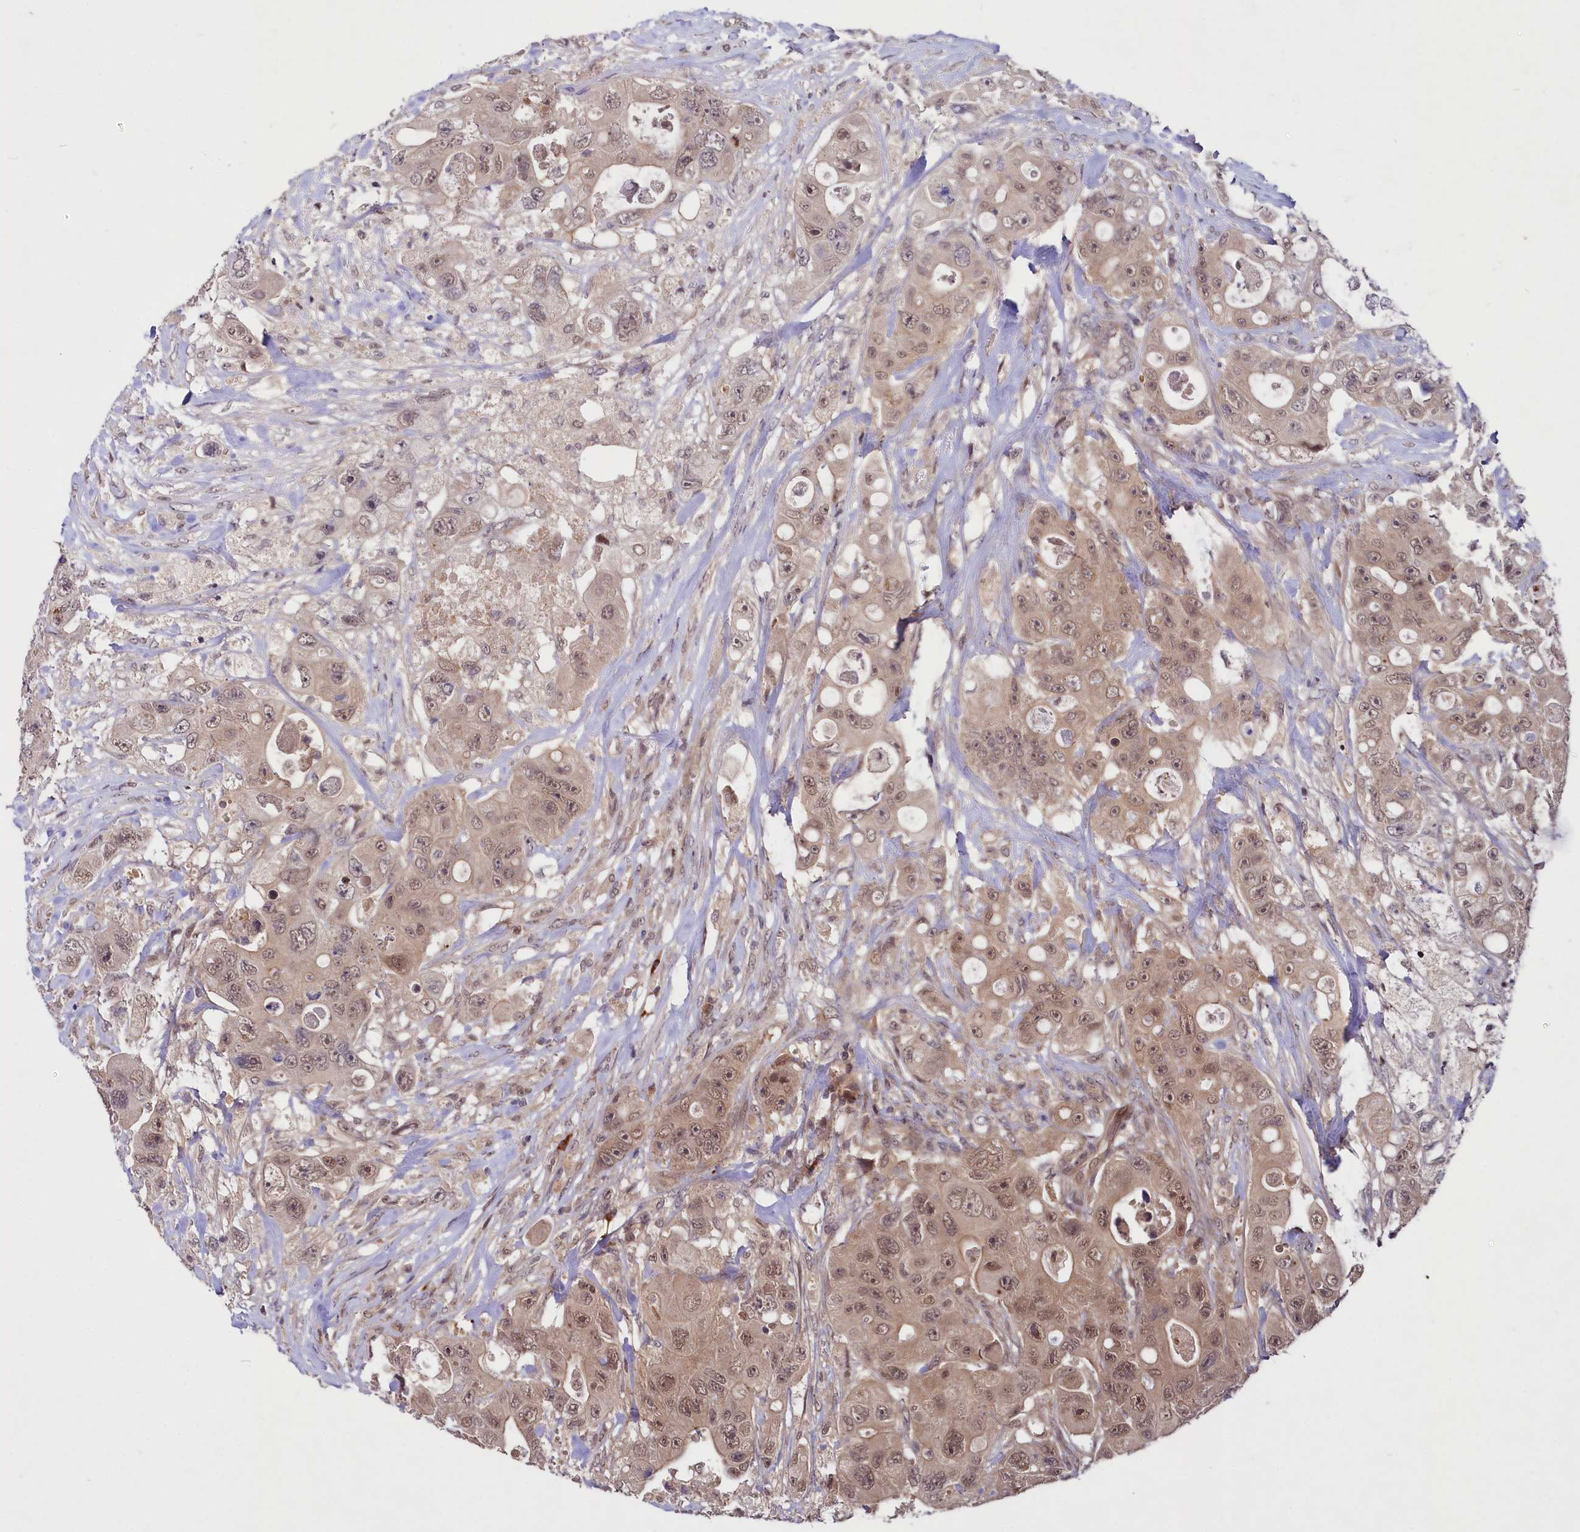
{"staining": {"intensity": "moderate", "quantity": ">75%", "location": "cytoplasmic/membranous,nuclear"}, "tissue": "colorectal cancer", "cell_type": "Tumor cells", "image_type": "cancer", "snomed": [{"axis": "morphology", "description": "Adenocarcinoma, NOS"}, {"axis": "topography", "description": "Colon"}], "caption": "Immunohistochemical staining of human adenocarcinoma (colorectal) demonstrates medium levels of moderate cytoplasmic/membranous and nuclear protein expression in approximately >75% of tumor cells.", "gene": "UBE3A", "patient": {"sex": "female", "age": 46}}